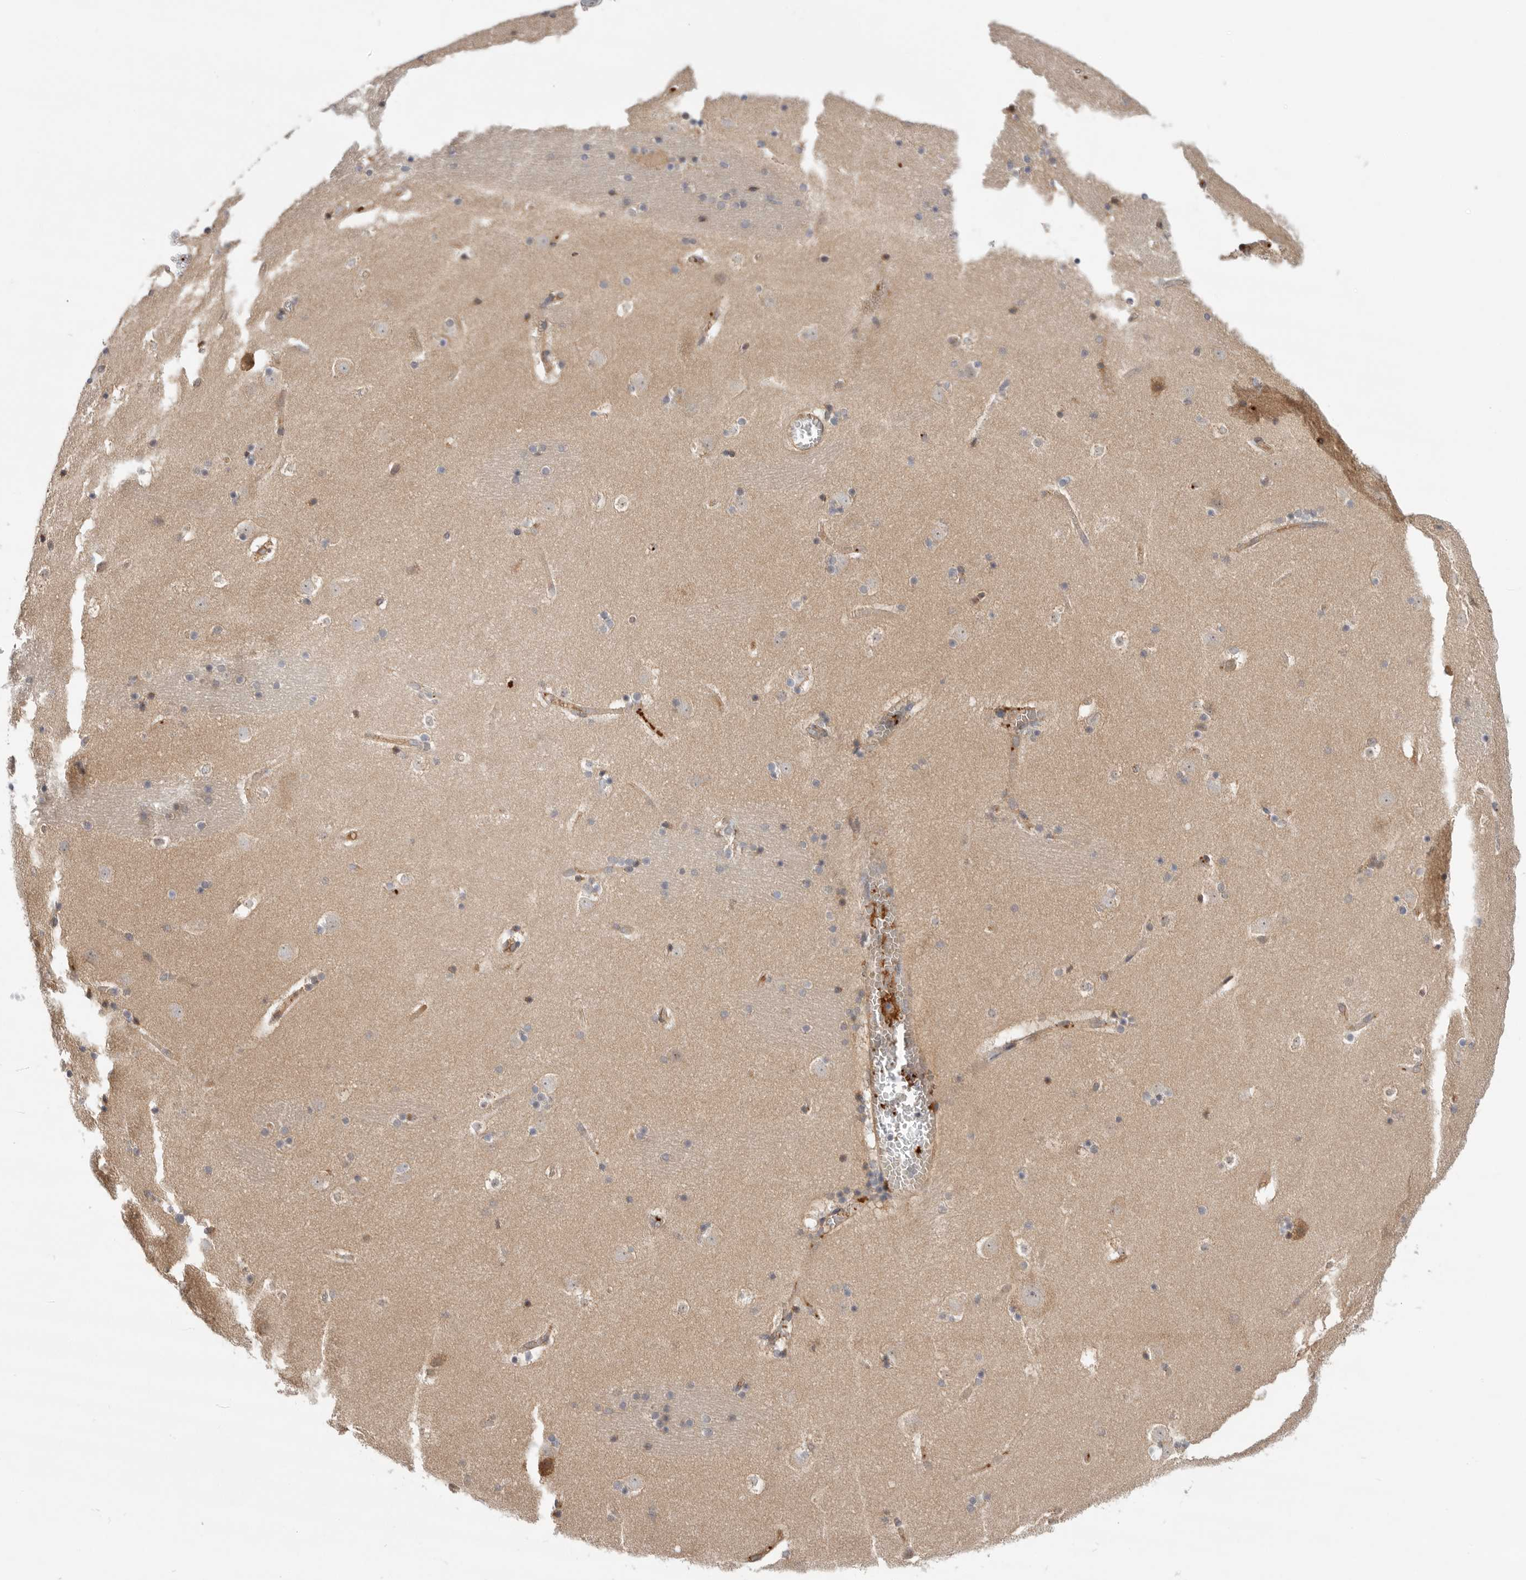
{"staining": {"intensity": "weak", "quantity": "<25%", "location": "cytoplasmic/membranous"}, "tissue": "caudate", "cell_type": "Glial cells", "image_type": "normal", "snomed": [{"axis": "morphology", "description": "Normal tissue, NOS"}, {"axis": "topography", "description": "Lateral ventricle wall"}], "caption": "High power microscopy photomicrograph of an IHC micrograph of normal caudate, revealing no significant staining in glial cells.", "gene": "CDC42BPB", "patient": {"sex": "male", "age": 45}}